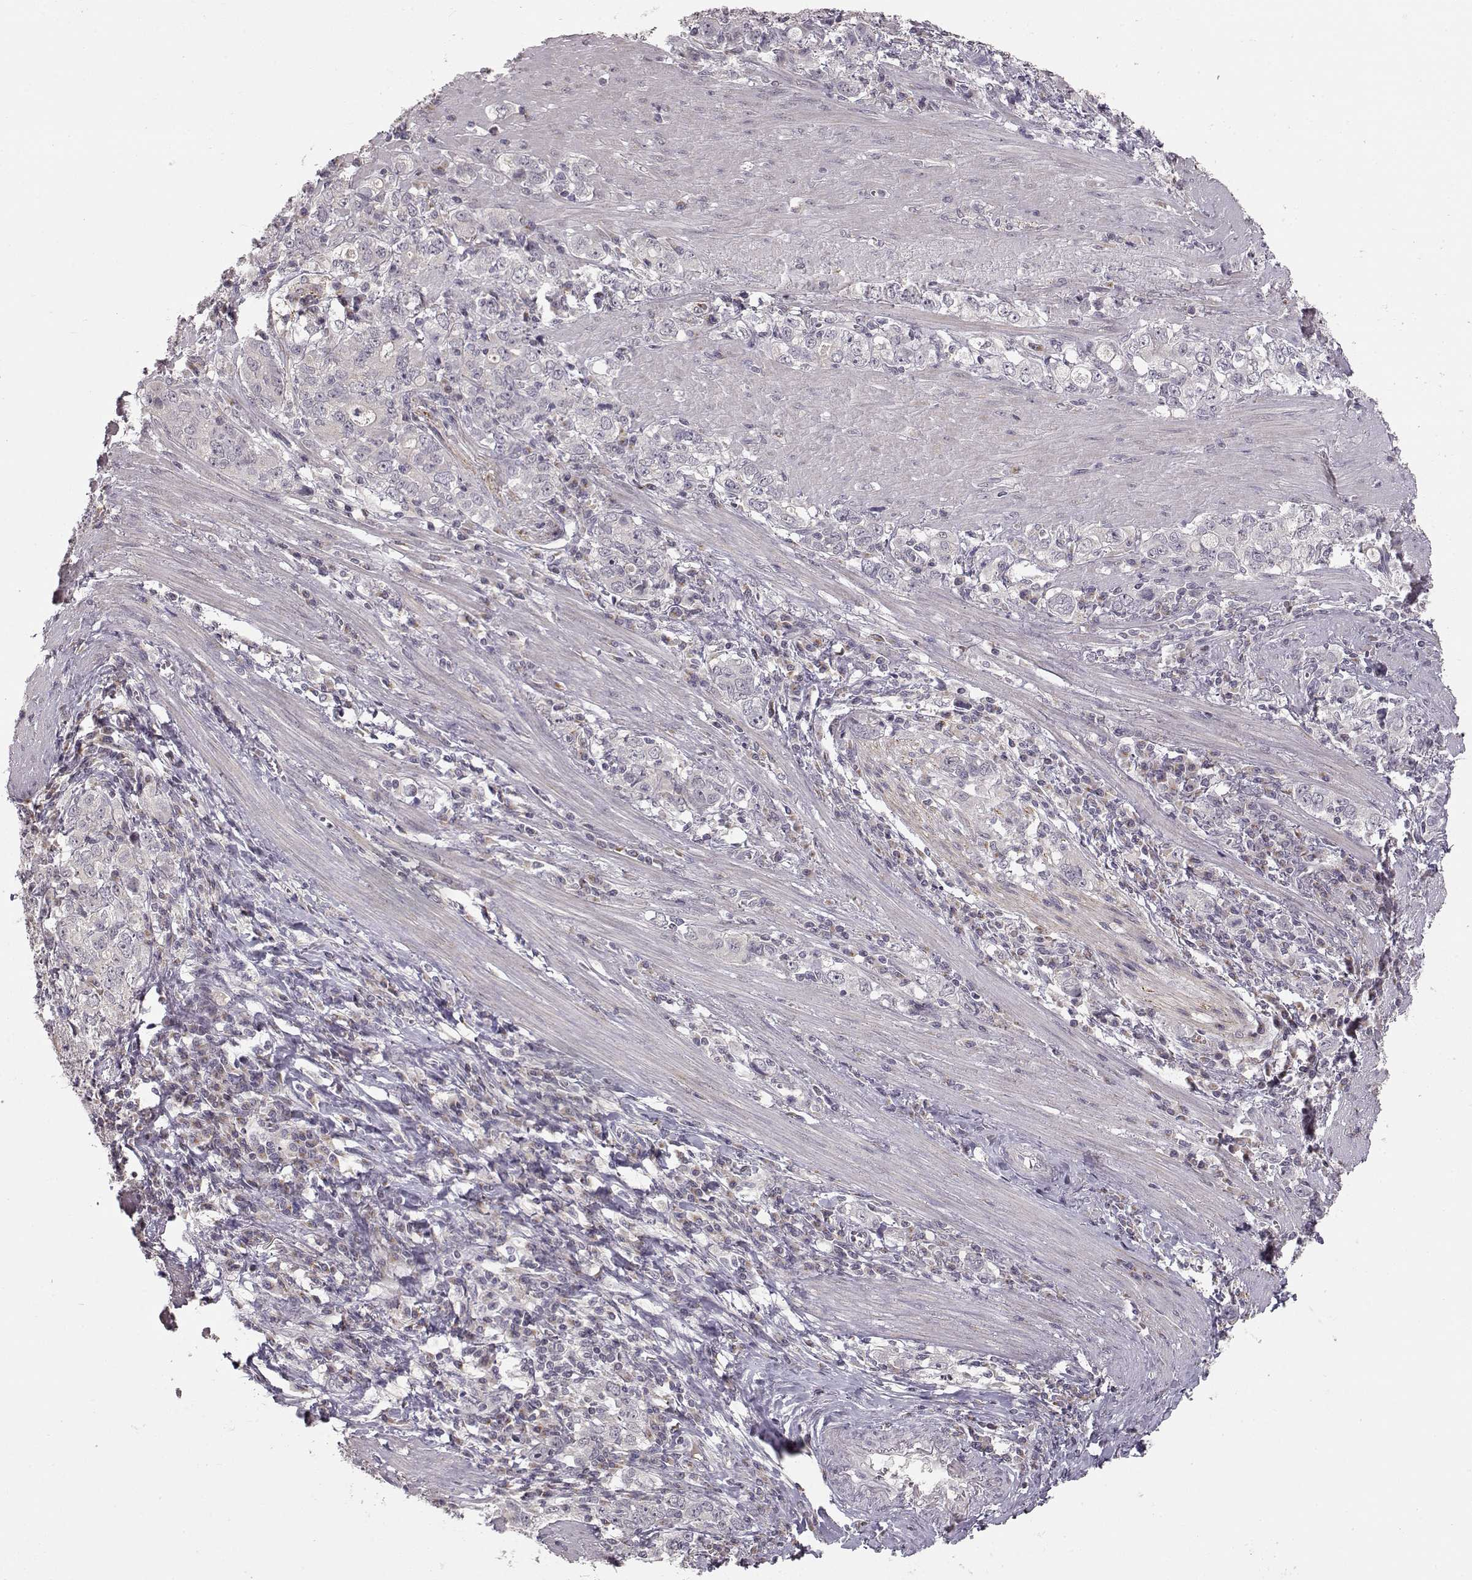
{"staining": {"intensity": "negative", "quantity": "none", "location": "none"}, "tissue": "stomach cancer", "cell_type": "Tumor cells", "image_type": "cancer", "snomed": [{"axis": "morphology", "description": "Adenocarcinoma, NOS"}, {"axis": "topography", "description": "Stomach, lower"}], "caption": "Immunohistochemical staining of human stomach cancer exhibits no significant expression in tumor cells. The staining was performed using DAB to visualize the protein expression in brown, while the nuclei were stained in blue with hematoxylin (Magnification: 20x).", "gene": "PNMT", "patient": {"sex": "female", "age": 72}}